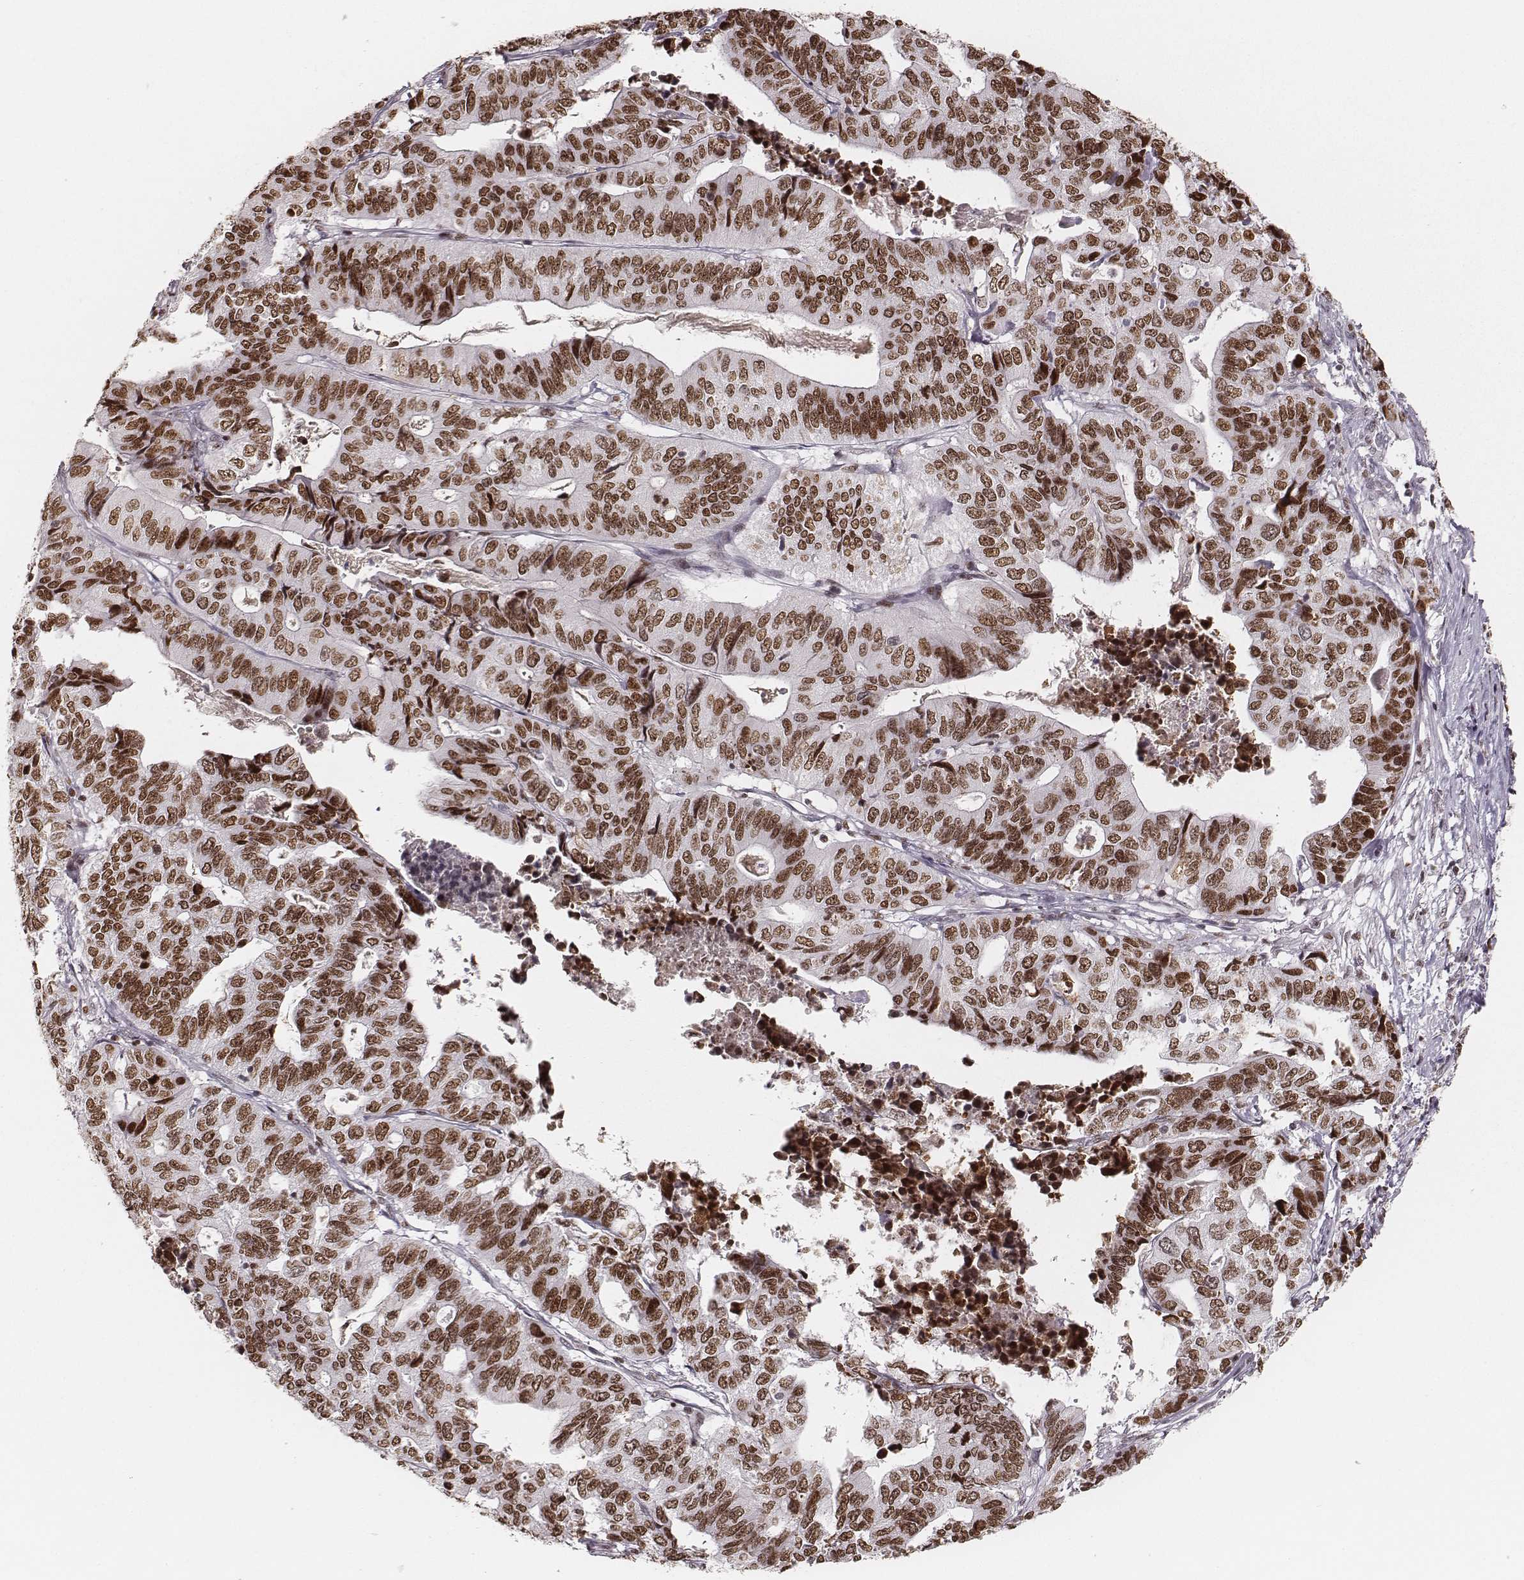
{"staining": {"intensity": "moderate", "quantity": ">75%", "location": "nuclear"}, "tissue": "stomach cancer", "cell_type": "Tumor cells", "image_type": "cancer", "snomed": [{"axis": "morphology", "description": "Adenocarcinoma, NOS"}, {"axis": "topography", "description": "Stomach, upper"}], "caption": "Protein expression analysis of adenocarcinoma (stomach) demonstrates moderate nuclear positivity in approximately >75% of tumor cells.", "gene": "PARP1", "patient": {"sex": "female", "age": 67}}